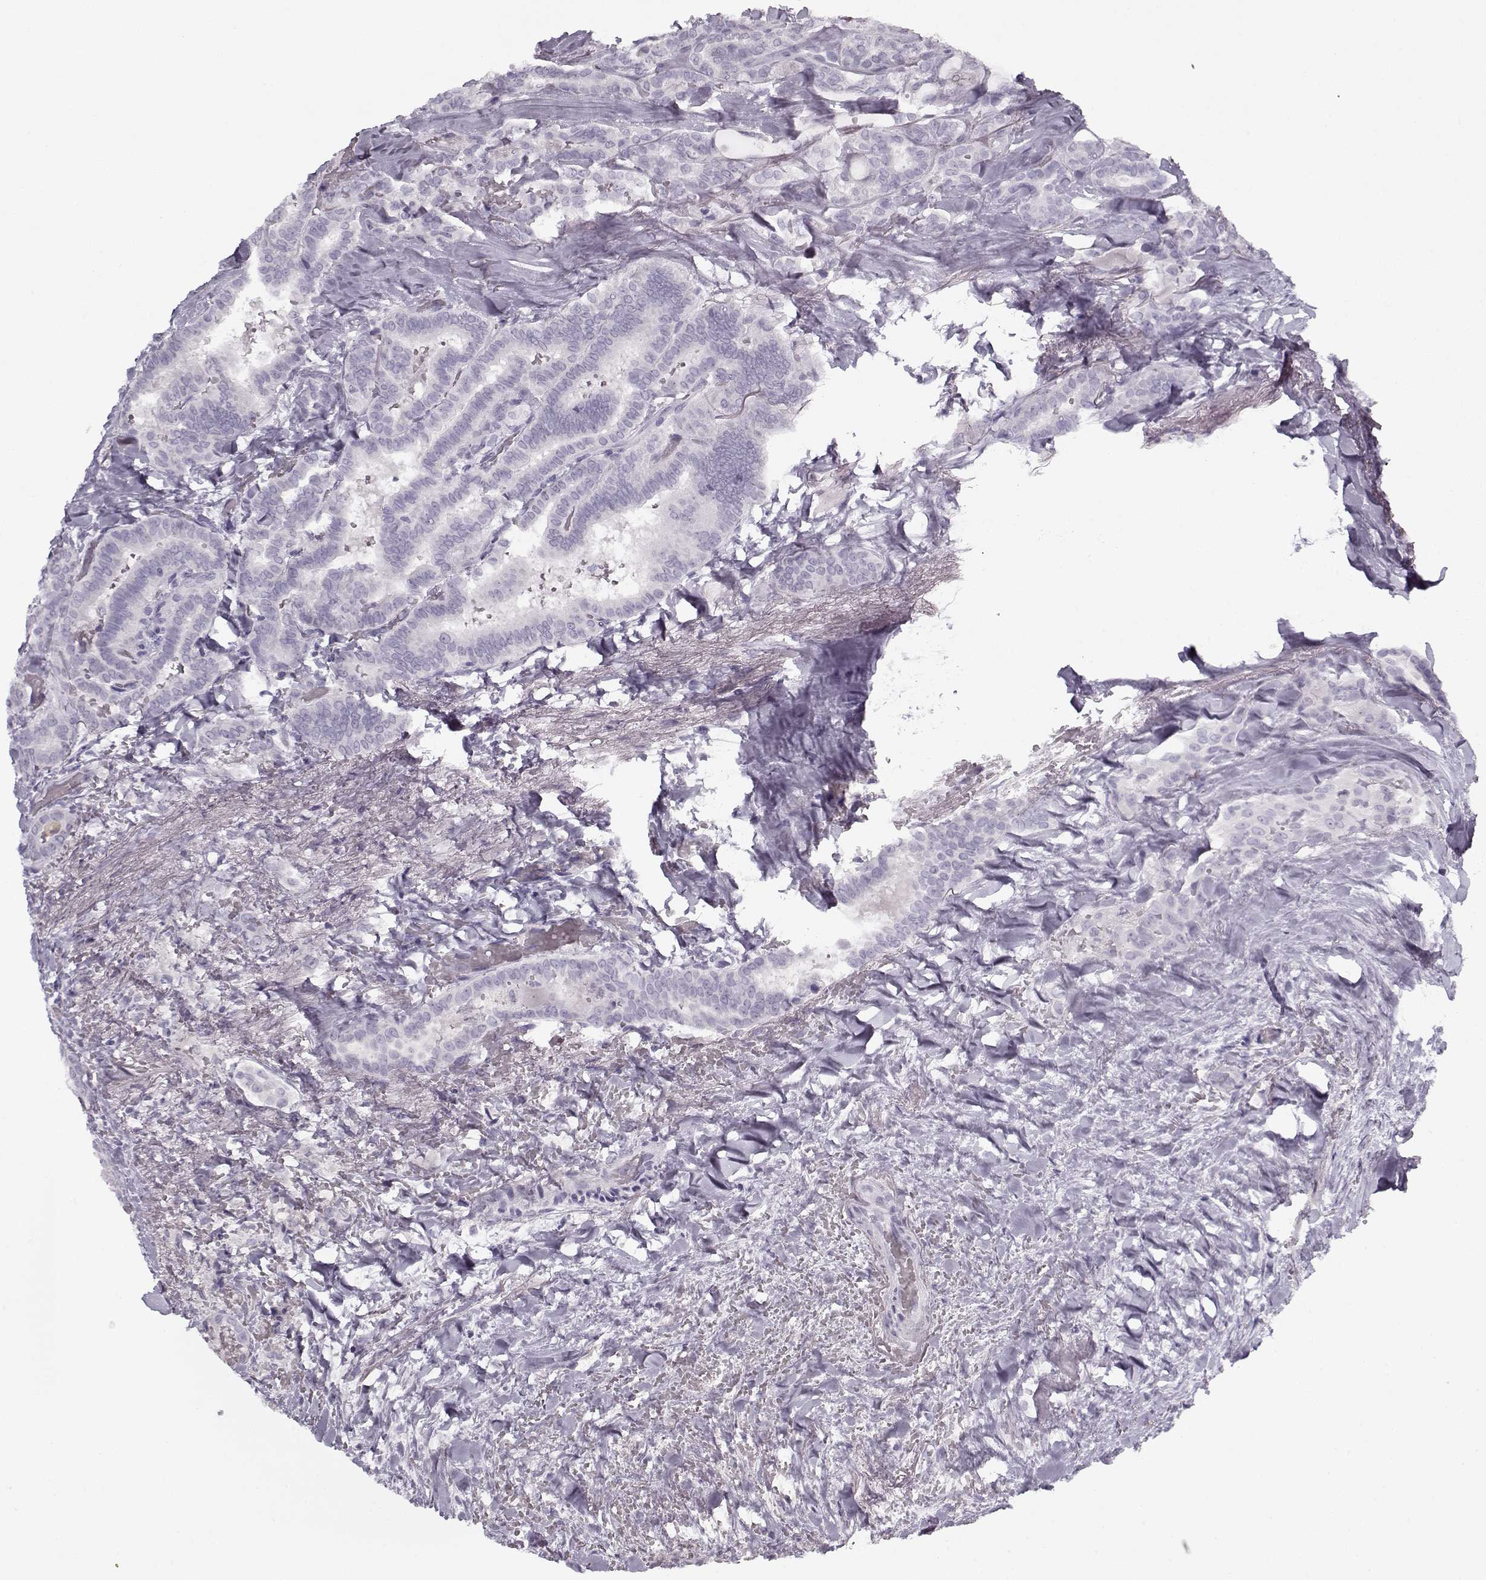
{"staining": {"intensity": "negative", "quantity": "none", "location": "none"}, "tissue": "thyroid cancer", "cell_type": "Tumor cells", "image_type": "cancer", "snomed": [{"axis": "morphology", "description": "Papillary adenocarcinoma, NOS"}, {"axis": "topography", "description": "Thyroid gland"}], "caption": "Immunohistochemistry of human papillary adenocarcinoma (thyroid) exhibits no expression in tumor cells.", "gene": "PNMT", "patient": {"sex": "female", "age": 39}}